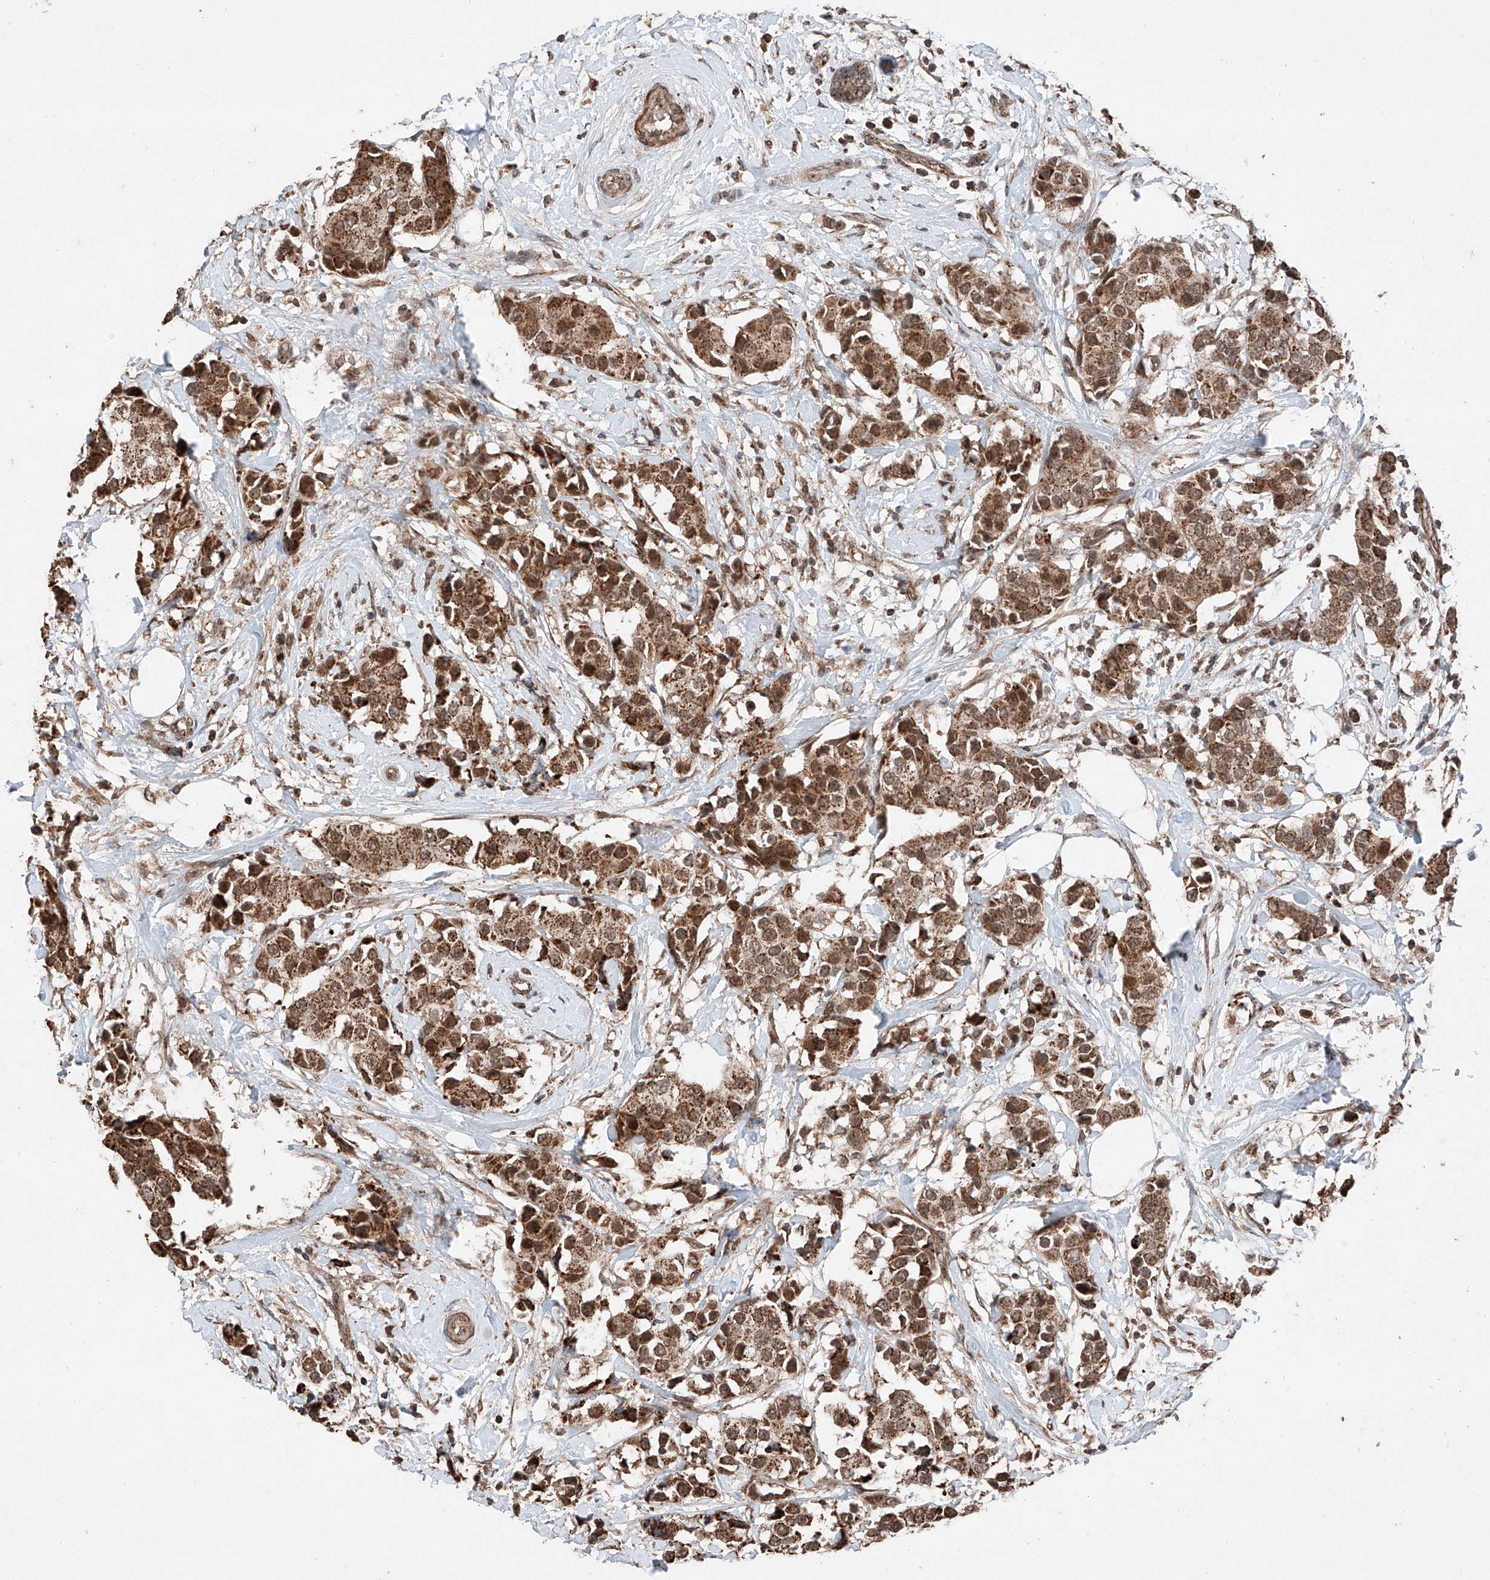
{"staining": {"intensity": "moderate", "quantity": ">75%", "location": "cytoplasmic/membranous,nuclear"}, "tissue": "breast cancer", "cell_type": "Tumor cells", "image_type": "cancer", "snomed": [{"axis": "morphology", "description": "Normal tissue, NOS"}, {"axis": "morphology", "description": "Duct carcinoma"}, {"axis": "topography", "description": "Breast"}], "caption": "This micrograph displays immunohistochemistry (IHC) staining of intraductal carcinoma (breast), with medium moderate cytoplasmic/membranous and nuclear staining in approximately >75% of tumor cells.", "gene": "ZSCAN29", "patient": {"sex": "female", "age": 39}}